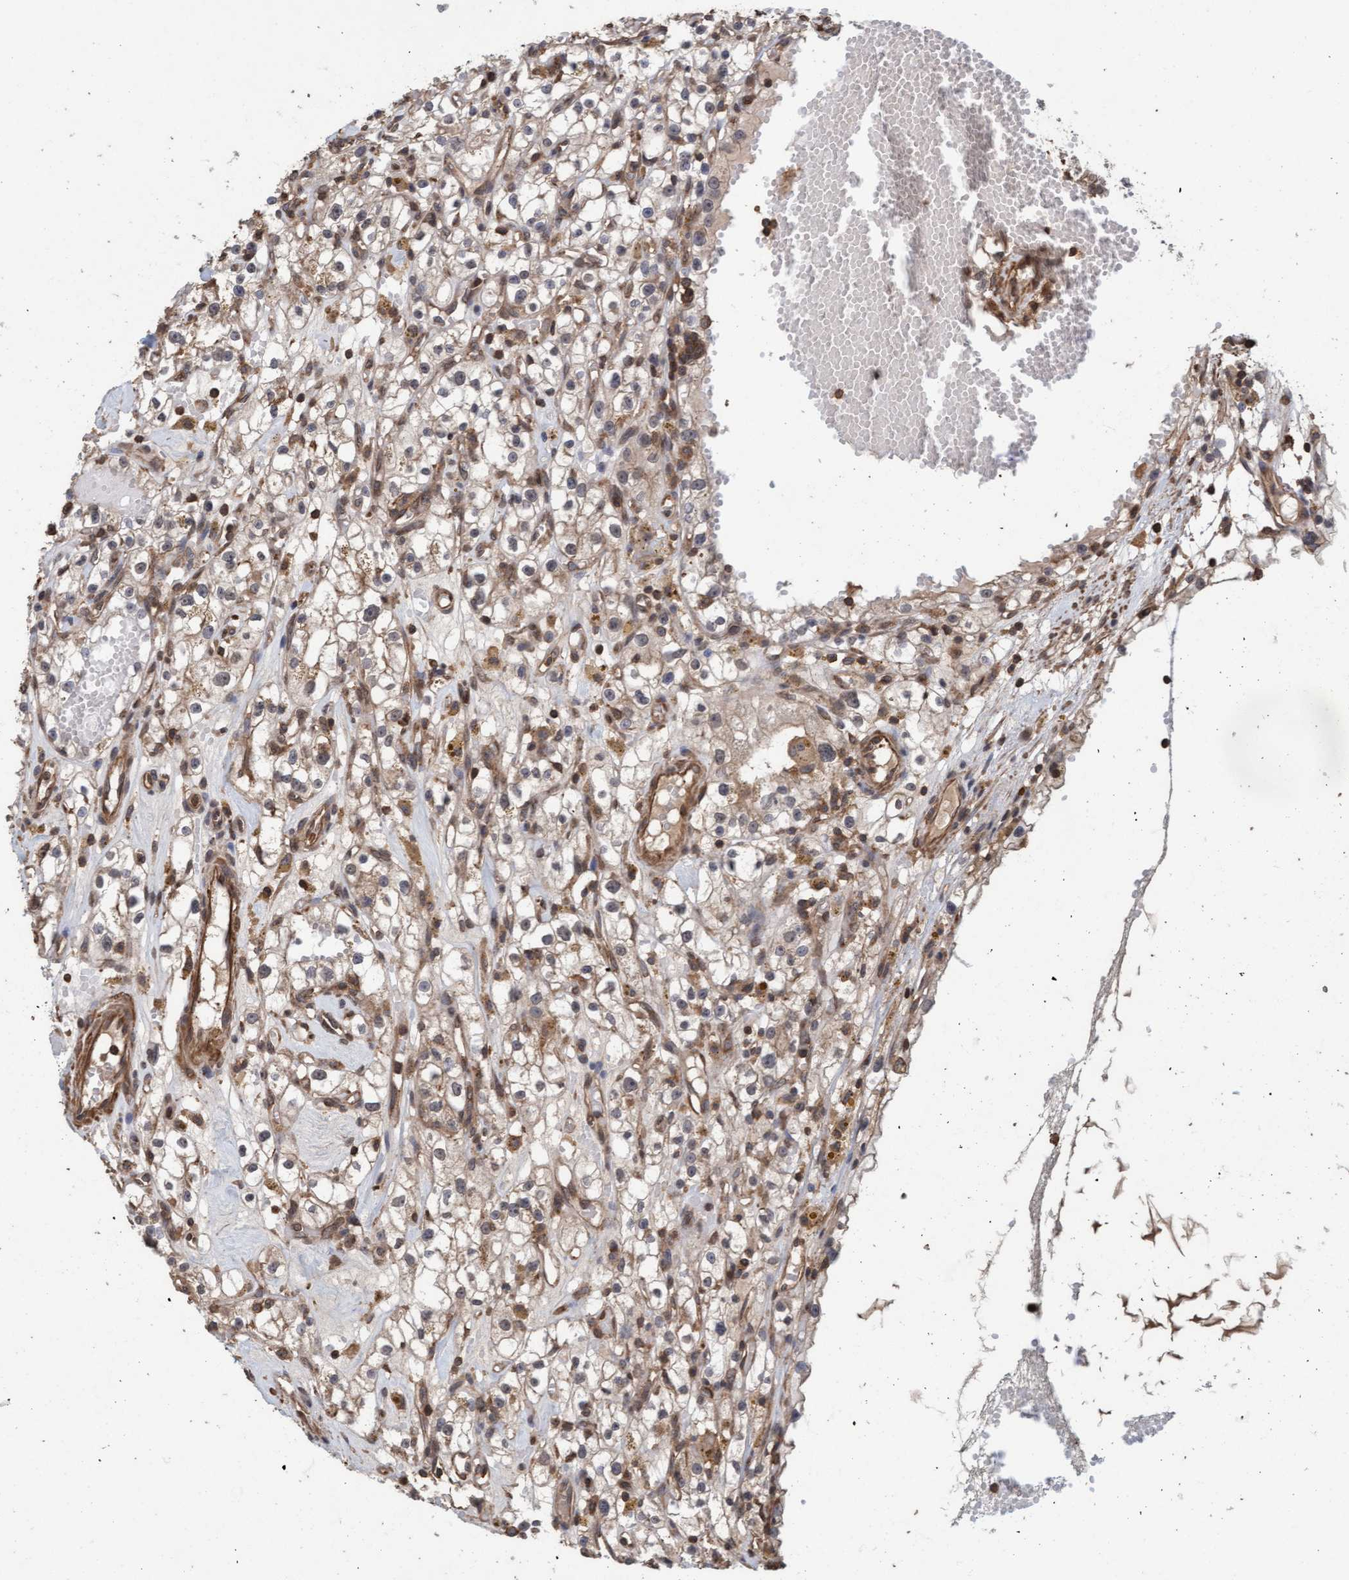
{"staining": {"intensity": "weak", "quantity": ">75%", "location": "cytoplasmic/membranous"}, "tissue": "renal cancer", "cell_type": "Tumor cells", "image_type": "cancer", "snomed": [{"axis": "morphology", "description": "Adenocarcinoma, NOS"}, {"axis": "topography", "description": "Kidney"}], "caption": "Immunohistochemistry (IHC) staining of renal cancer (adenocarcinoma), which demonstrates low levels of weak cytoplasmic/membranous staining in about >75% of tumor cells indicating weak cytoplasmic/membranous protein expression. The staining was performed using DAB (brown) for protein detection and nuclei were counterstained in hematoxylin (blue).", "gene": "FXR2", "patient": {"sex": "male", "age": 56}}